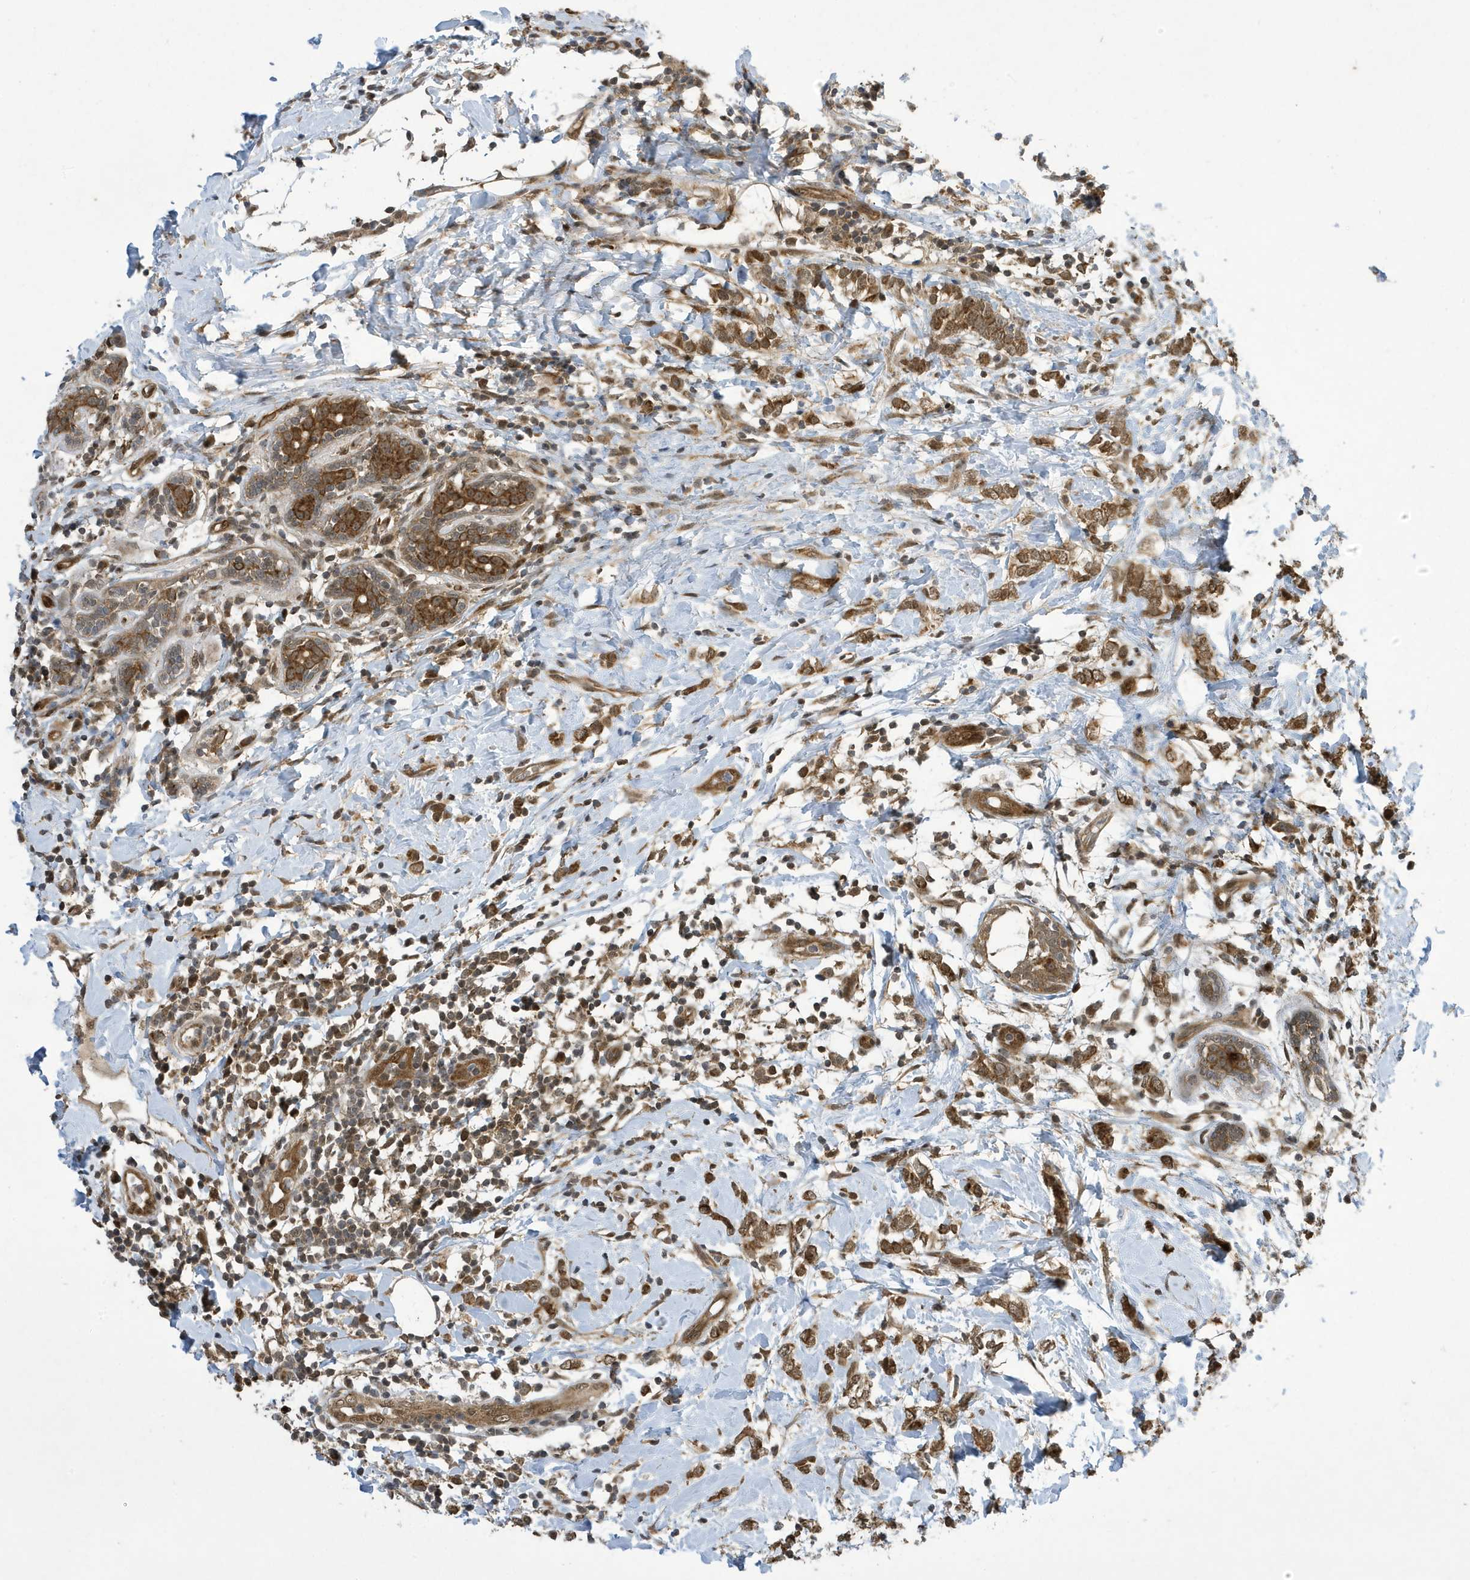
{"staining": {"intensity": "moderate", "quantity": ">75%", "location": "cytoplasmic/membranous"}, "tissue": "breast cancer", "cell_type": "Tumor cells", "image_type": "cancer", "snomed": [{"axis": "morphology", "description": "Normal tissue, NOS"}, {"axis": "morphology", "description": "Lobular carcinoma"}, {"axis": "topography", "description": "Breast"}], "caption": "Tumor cells exhibit medium levels of moderate cytoplasmic/membranous staining in about >75% of cells in breast cancer (lobular carcinoma).", "gene": "NCOA7", "patient": {"sex": "female", "age": 47}}